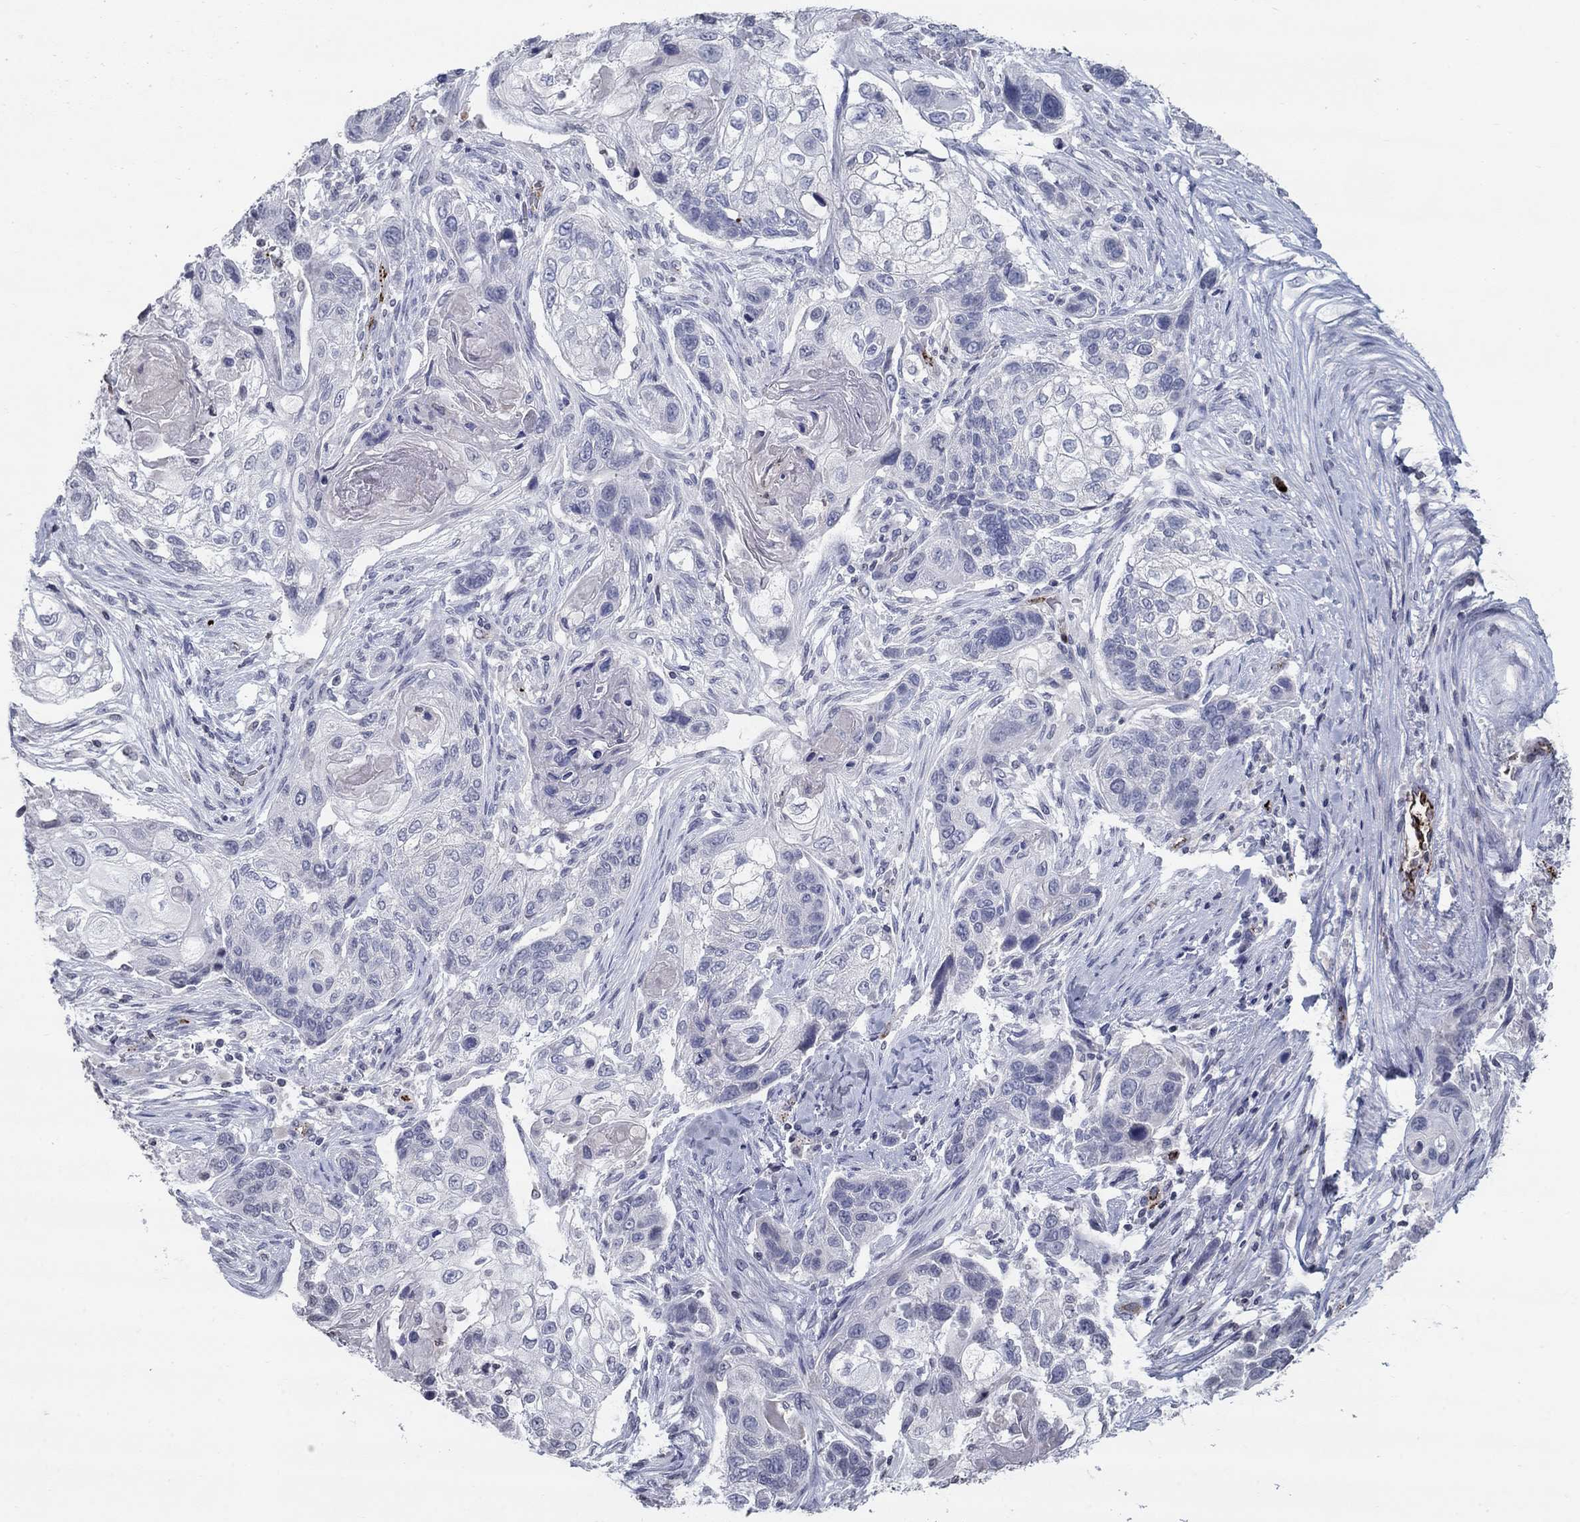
{"staining": {"intensity": "strong", "quantity": "<25%", "location": "cytoplasmic/membranous"}, "tissue": "lung cancer", "cell_type": "Tumor cells", "image_type": "cancer", "snomed": [{"axis": "morphology", "description": "Normal tissue, NOS"}, {"axis": "morphology", "description": "Squamous cell carcinoma, NOS"}, {"axis": "topography", "description": "Bronchus"}, {"axis": "topography", "description": "Lung"}], "caption": "Protein staining by immunohistochemistry (IHC) exhibits strong cytoplasmic/membranous expression in approximately <25% of tumor cells in lung cancer (squamous cell carcinoma). The protein of interest is shown in brown color, while the nuclei are stained blue.", "gene": "TINAG", "patient": {"sex": "male", "age": 69}}